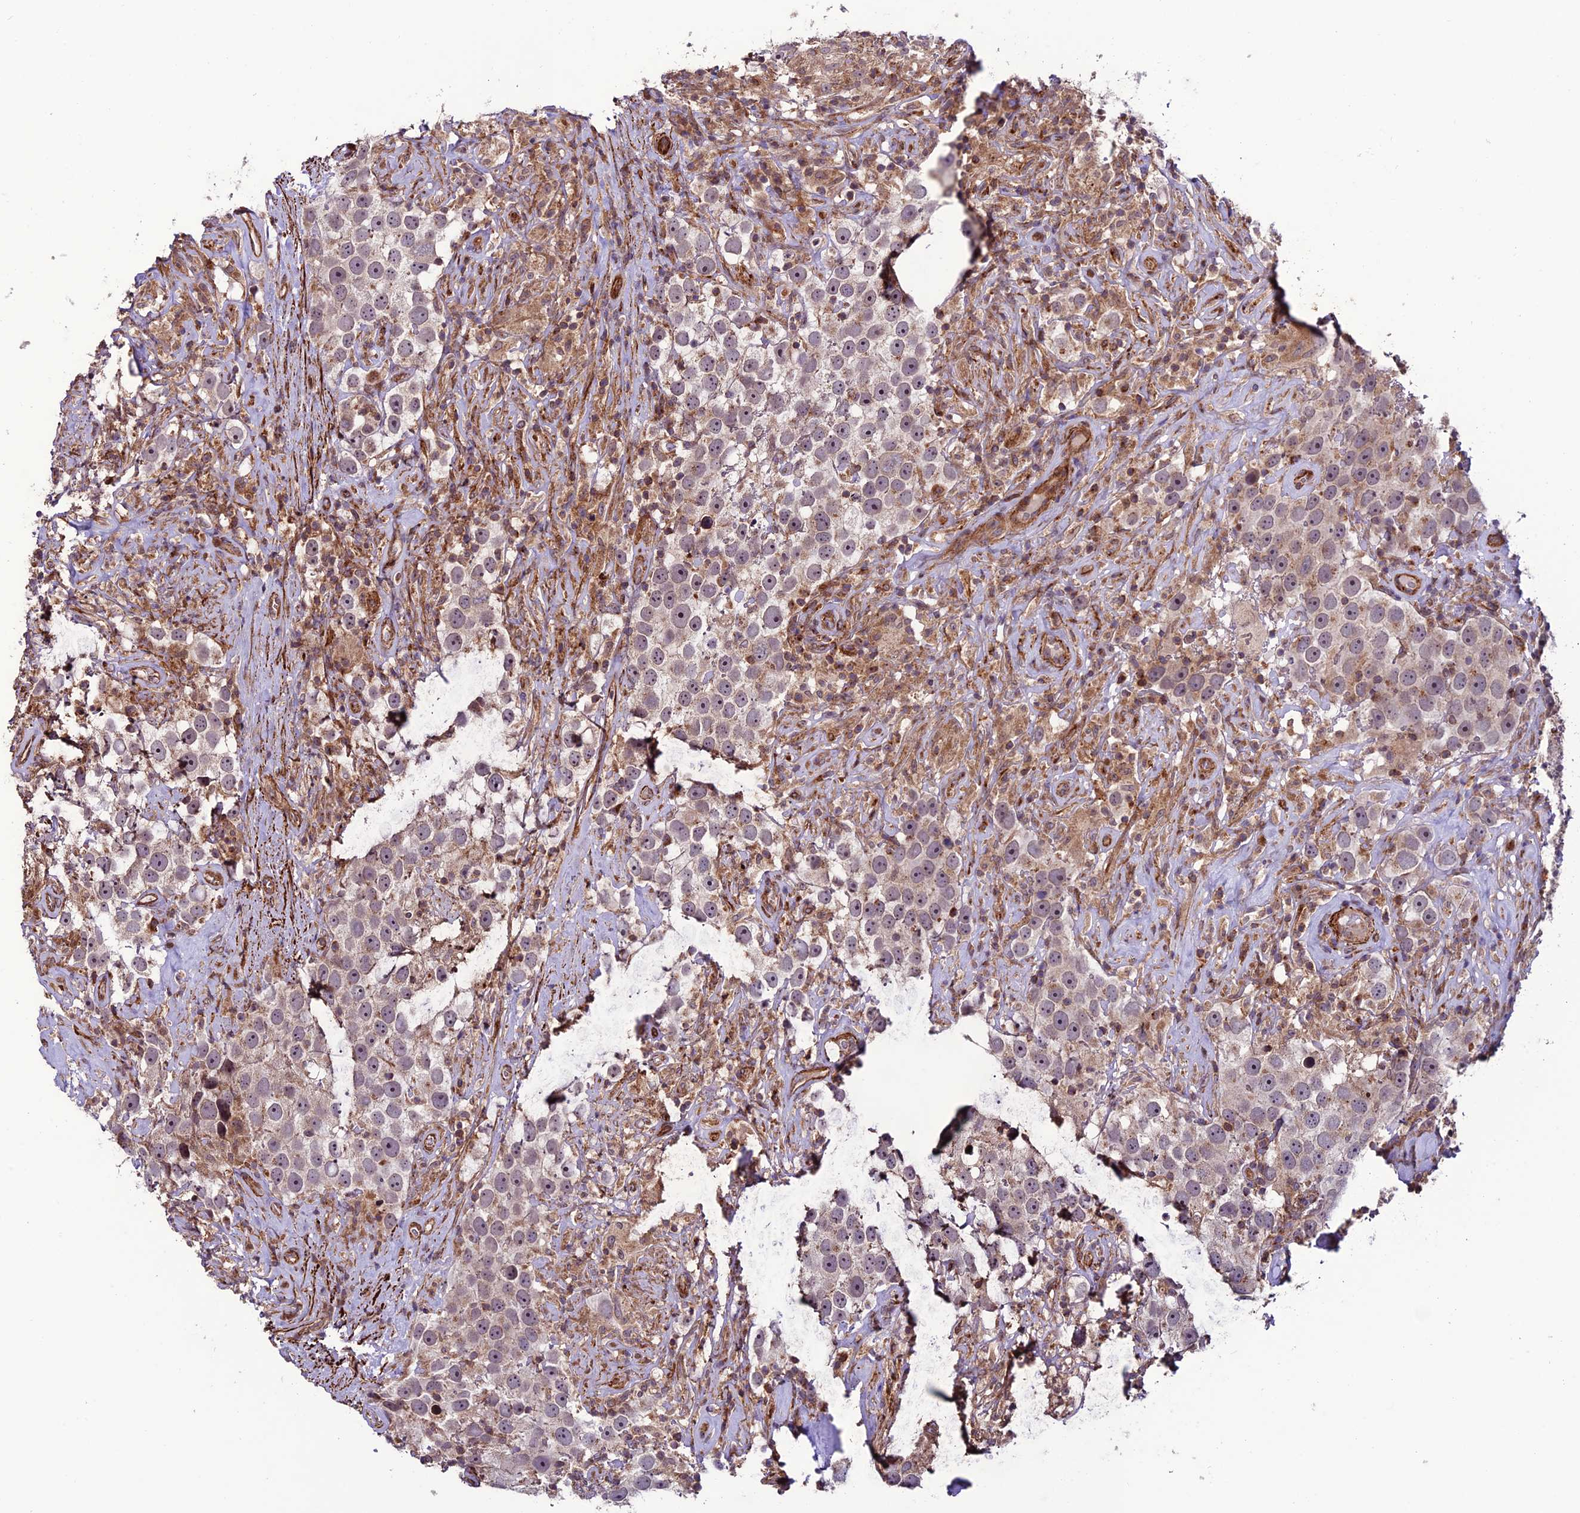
{"staining": {"intensity": "negative", "quantity": "none", "location": "none"}, "tissue": "testis cancer", "cell_type": "Tumor cells", "image_type": "cancer", "snomed": [{"axis": "morphology", "description": "Seminoma, NOS"}, {"axis": "topography", "description": "Testis"}], "caption": "This is a image of immunohistochemistry (IHC) staining of testis seminoma, which shows no positivity in tumor cells.", "gene": "TNIP3", "patient": {"sex": "male", "age": 49}}